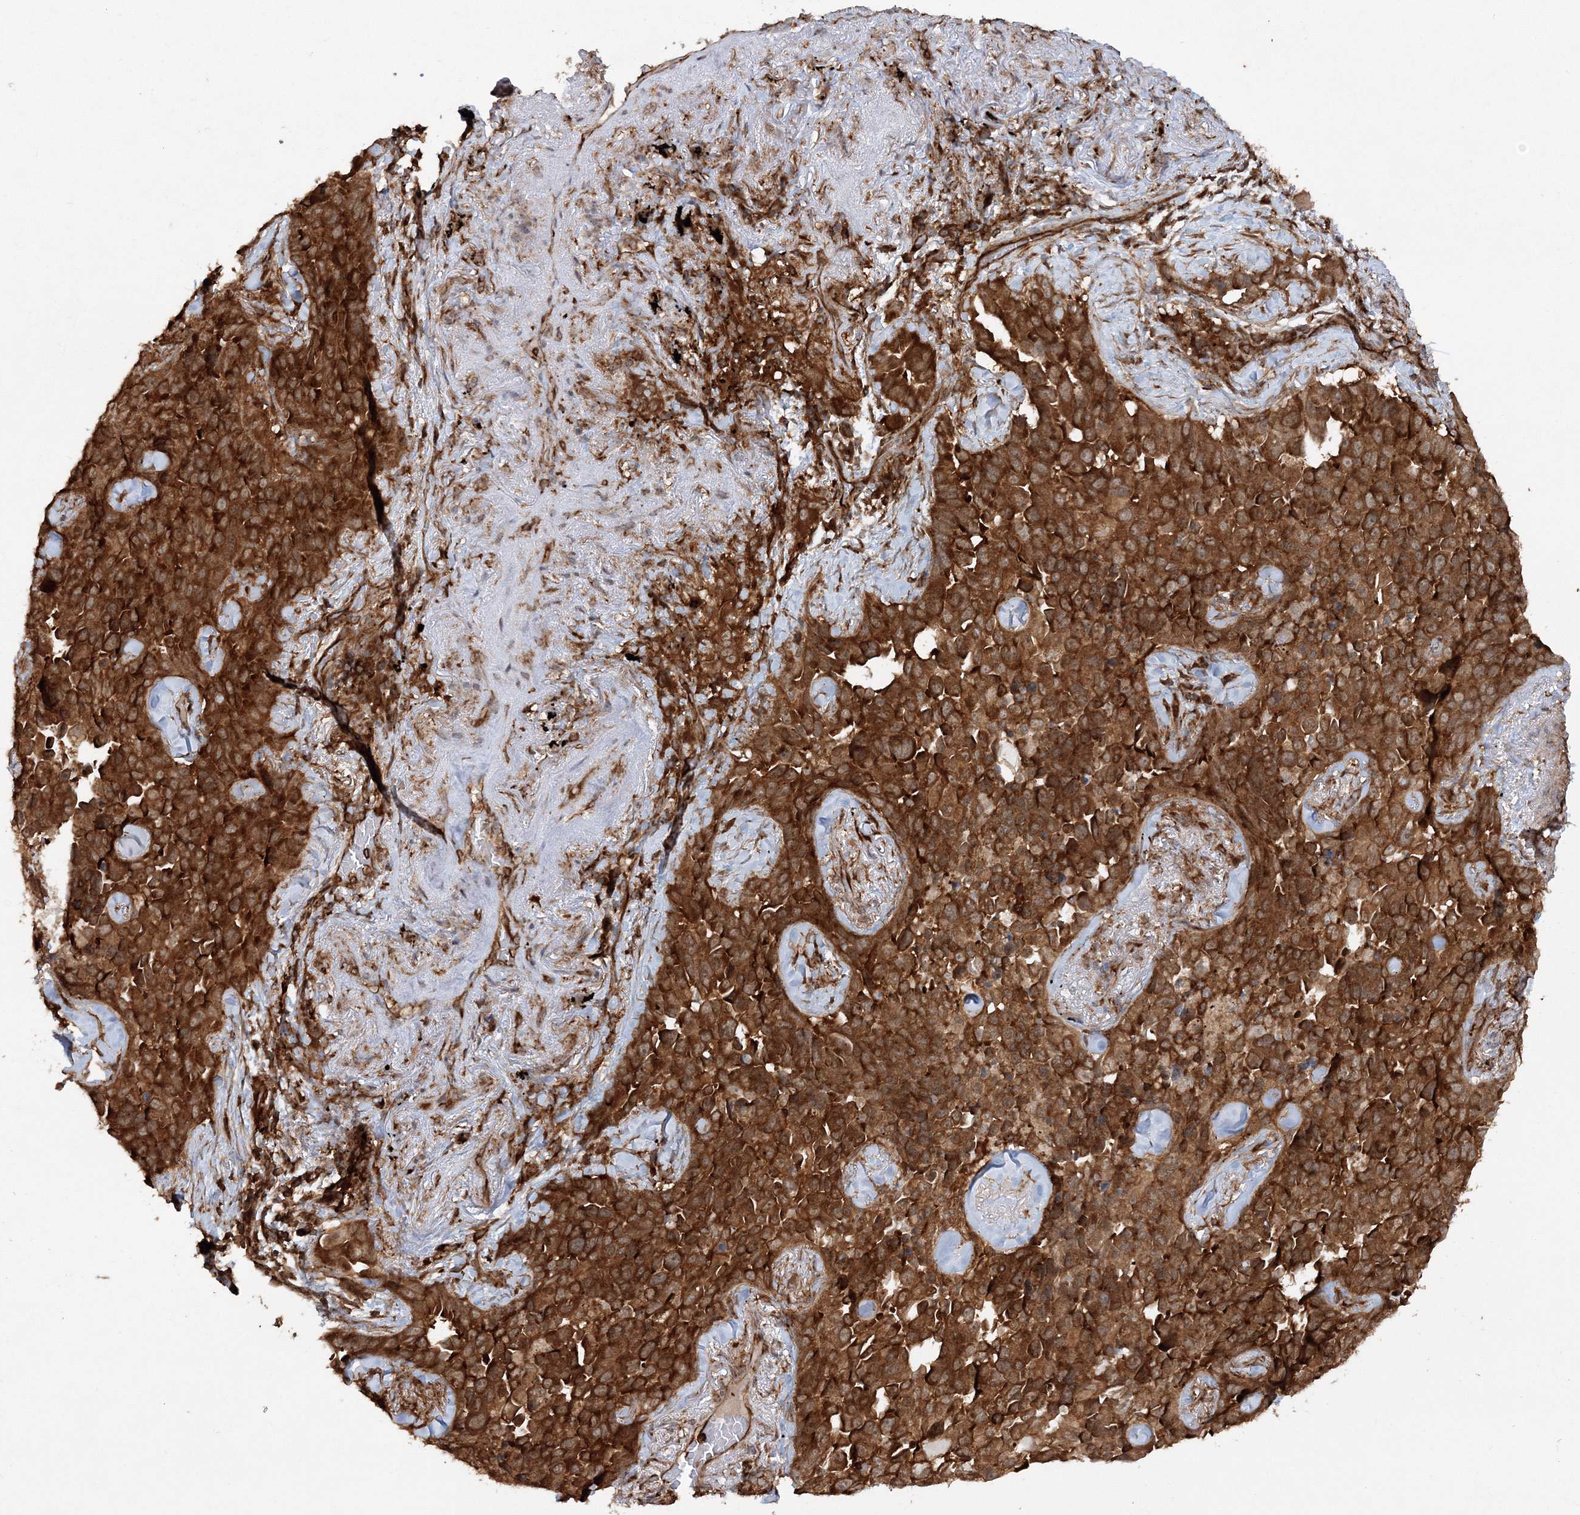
{"staining": {"intensity": "strong", "quantity": ">75%", "location": "cytoplasmic/membranous"}, "tissue": "lung cancer", "cell_type": "Tumor cells", "image_type": "cancer", "snomed": [{"axis": "morphology", "description": "Adenocarcinoma, NOS"}, {"axis": "topography", "description": "Lung"}], "caption": "The image displays a brown stain indicating the presence of a protein in the cytoplasmic/membranous of tumor cells in lung adenocarcinoma.", "gene": "WDR37", "patient": {"sex": "female", "age": 67}}